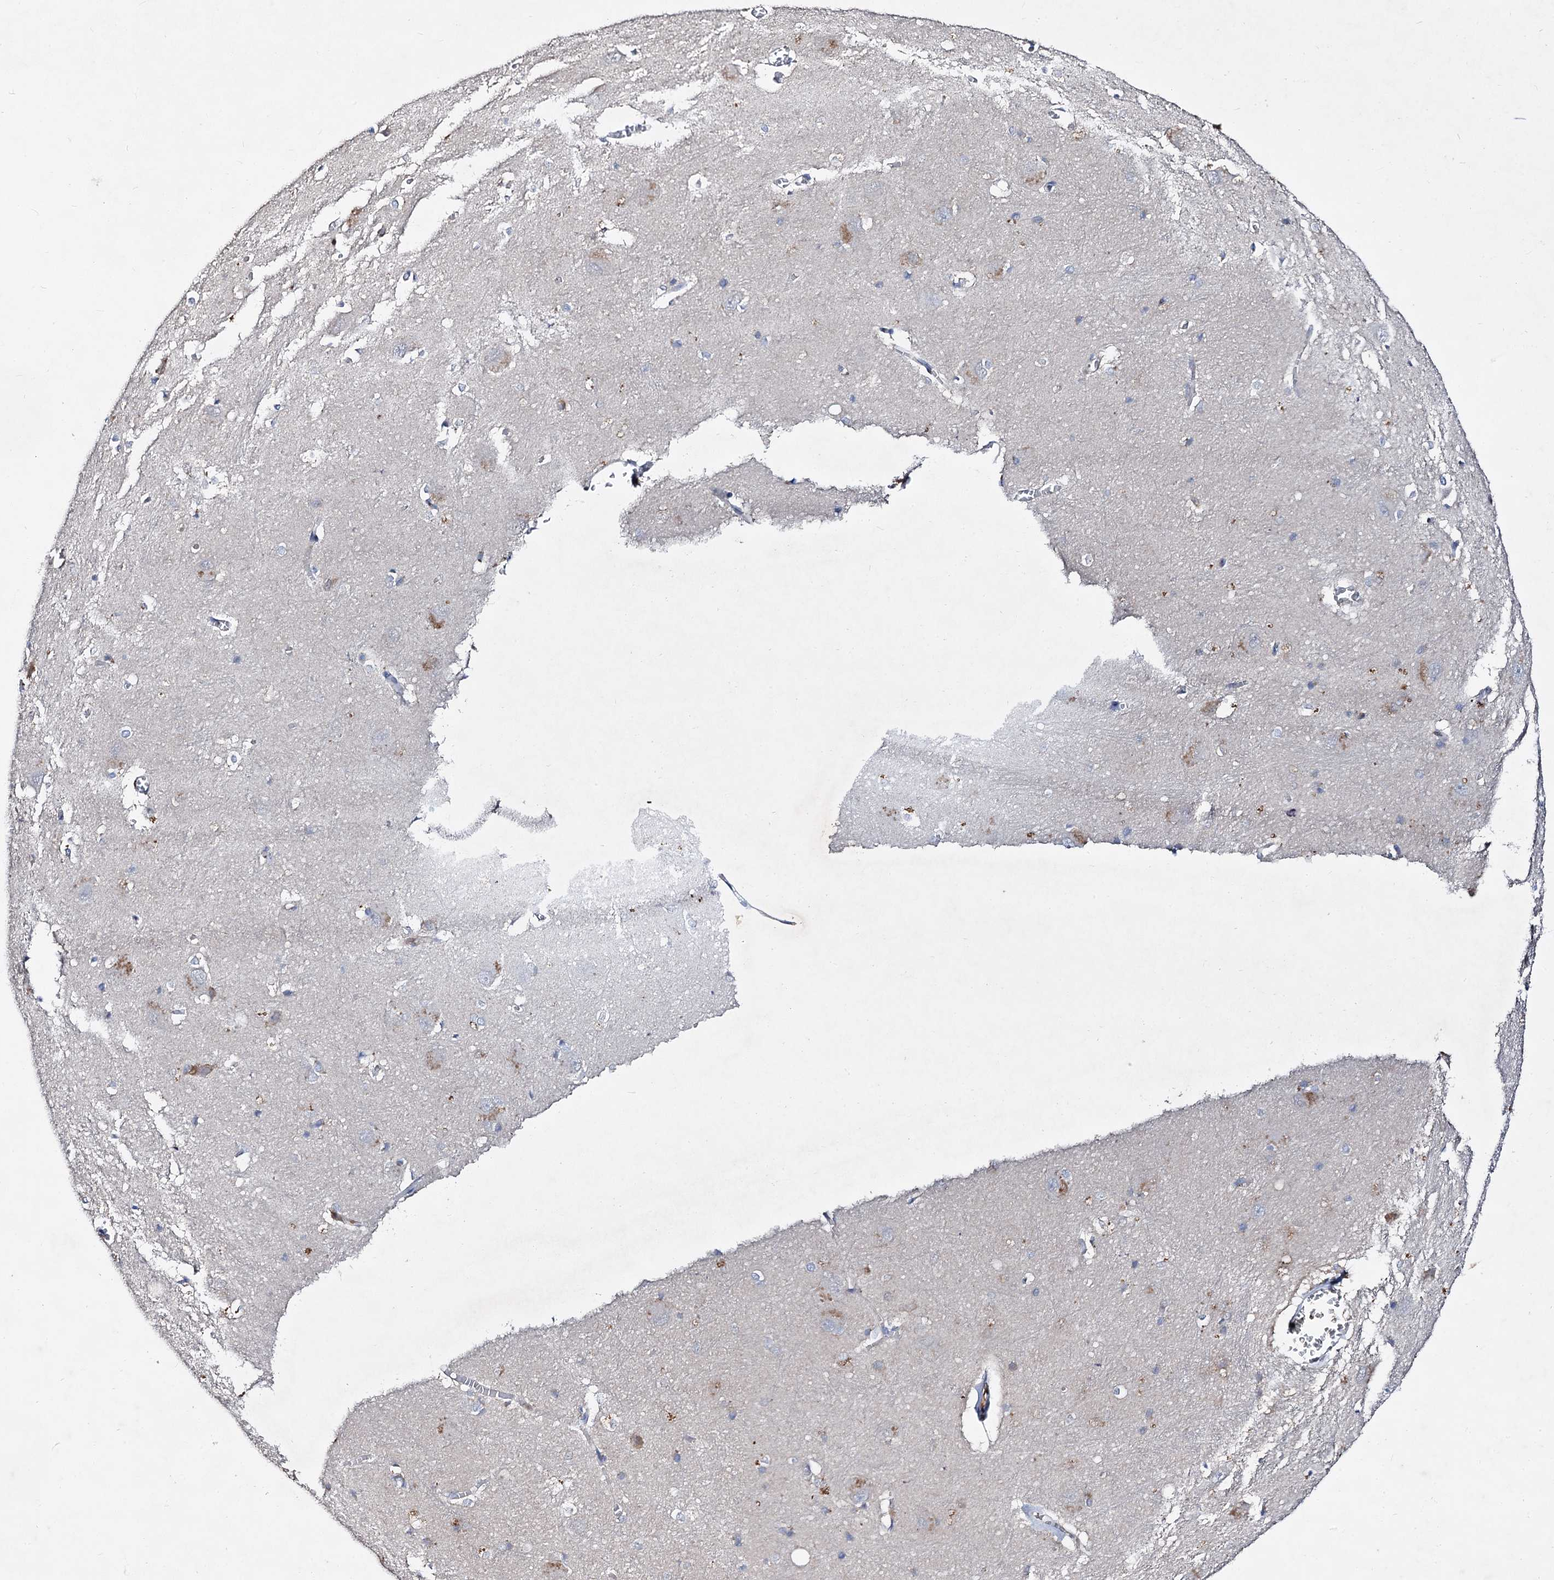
{"staining": {"intensity": "negative", "quantity": "none", "location": "none"}, "tissue": "caudate", "cell_type": "Glial cells", "image_type": "normal", "snomed": [{"axis": "morphology", "description": "Normal tissue, NOS"}, {"axis": "topography", "description": "Lateral ventricle wall"}], "caption": "Caudate stained for a protein using immunohistochemistry exhibits no staining glial cells.", "gene": "HVCN1", "patient": {"sex": "male", "age": 37}}